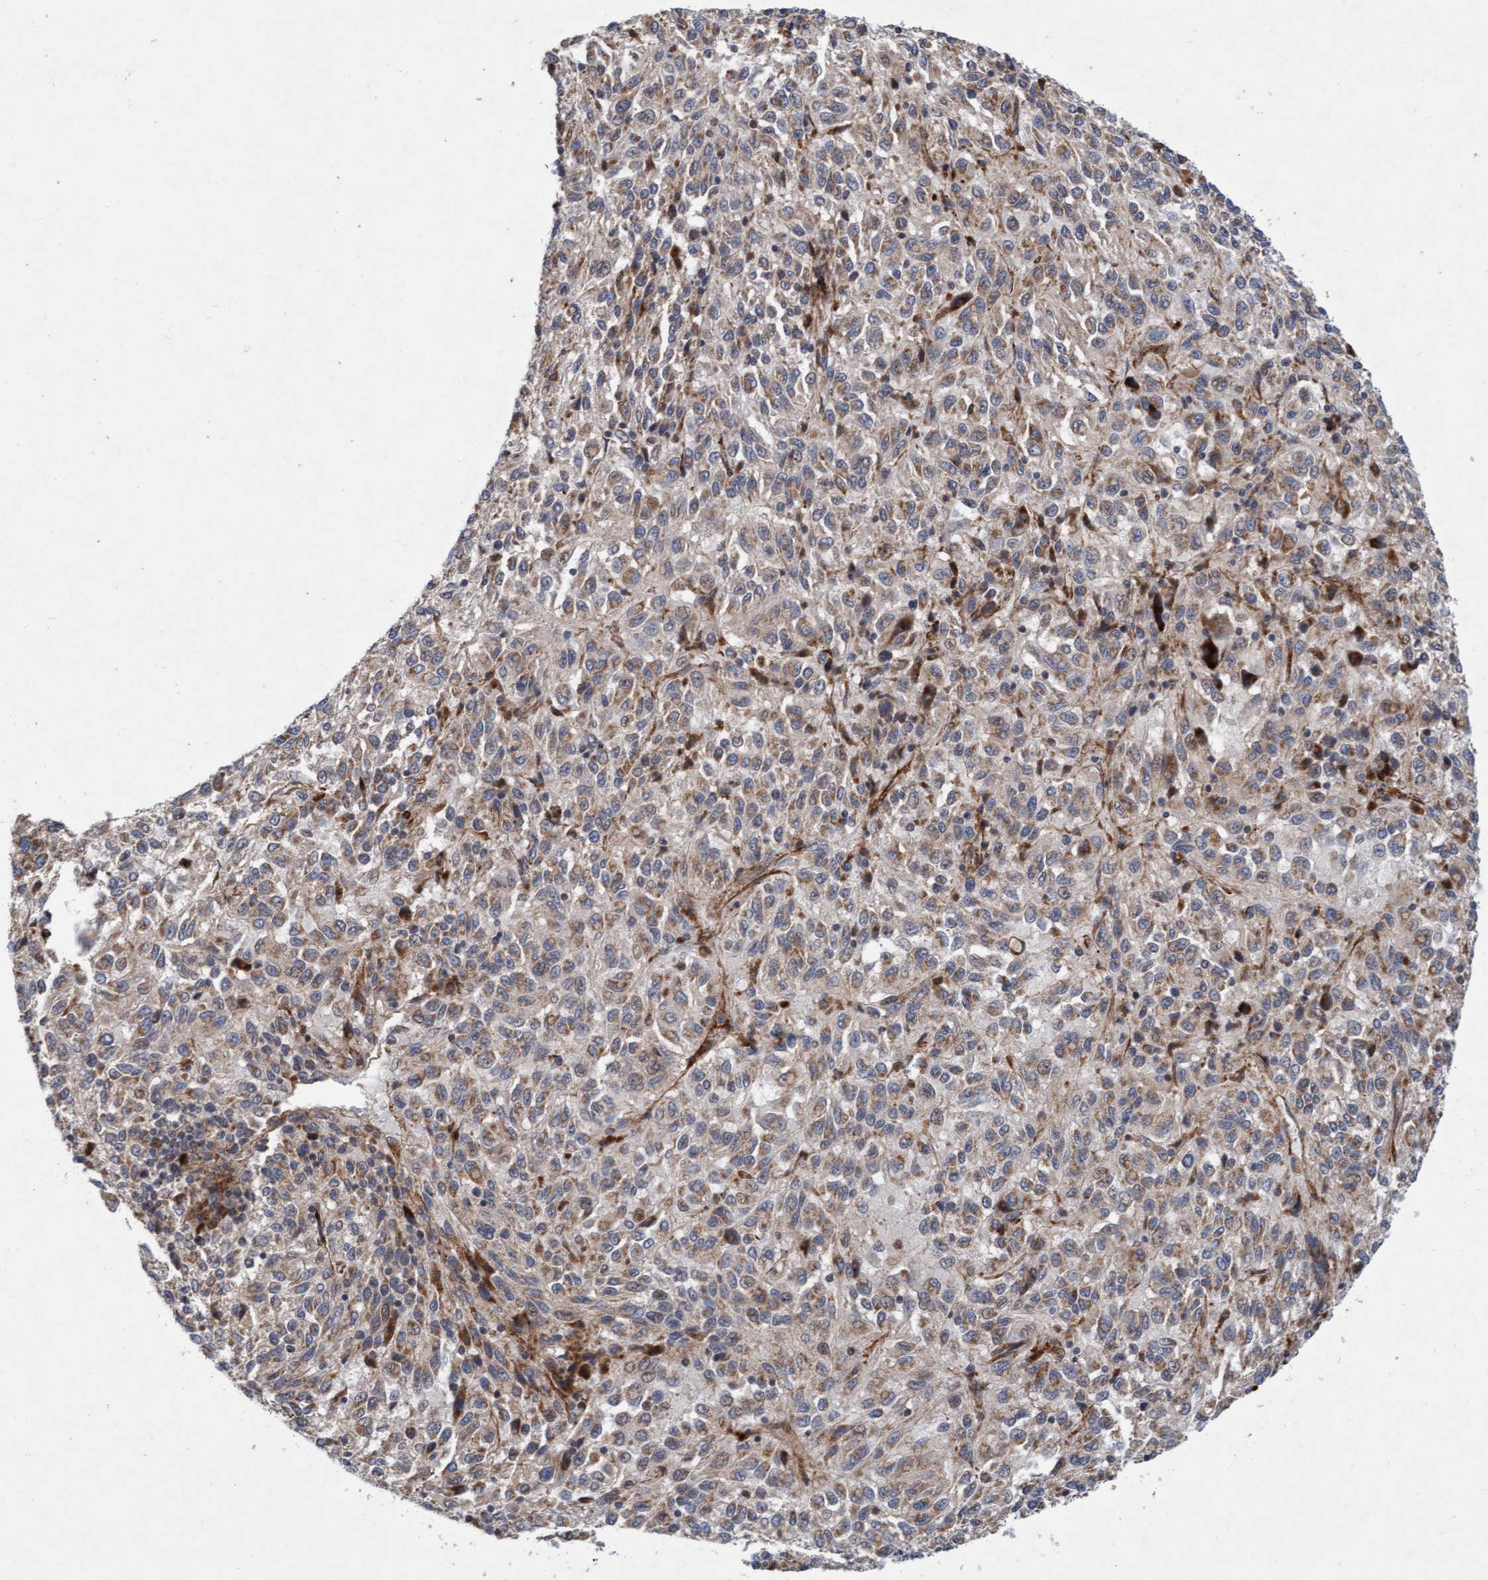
{"staining": {"intensity": "weak", "quantity": ">75%", "location": "cytoplasmic/membranous"}, "tissue": "melanoma", "cell_type": "Tumor cells", "image_type": "cancer", "snomed": [{"axis": "morphology", "description": "Malignant melanoma, Metastatic site"}, {"axis": "topography", "description": "Lung"}], "caption": "This histopathology image exhibits immunohistochemistry (IHC) staining of human melanoma, with low weak cytoplasmic/membranous expression in approximately >75% of tumor cells.", "gene": "TMEM70", "patient": {"sex": "male", "age": 64}}